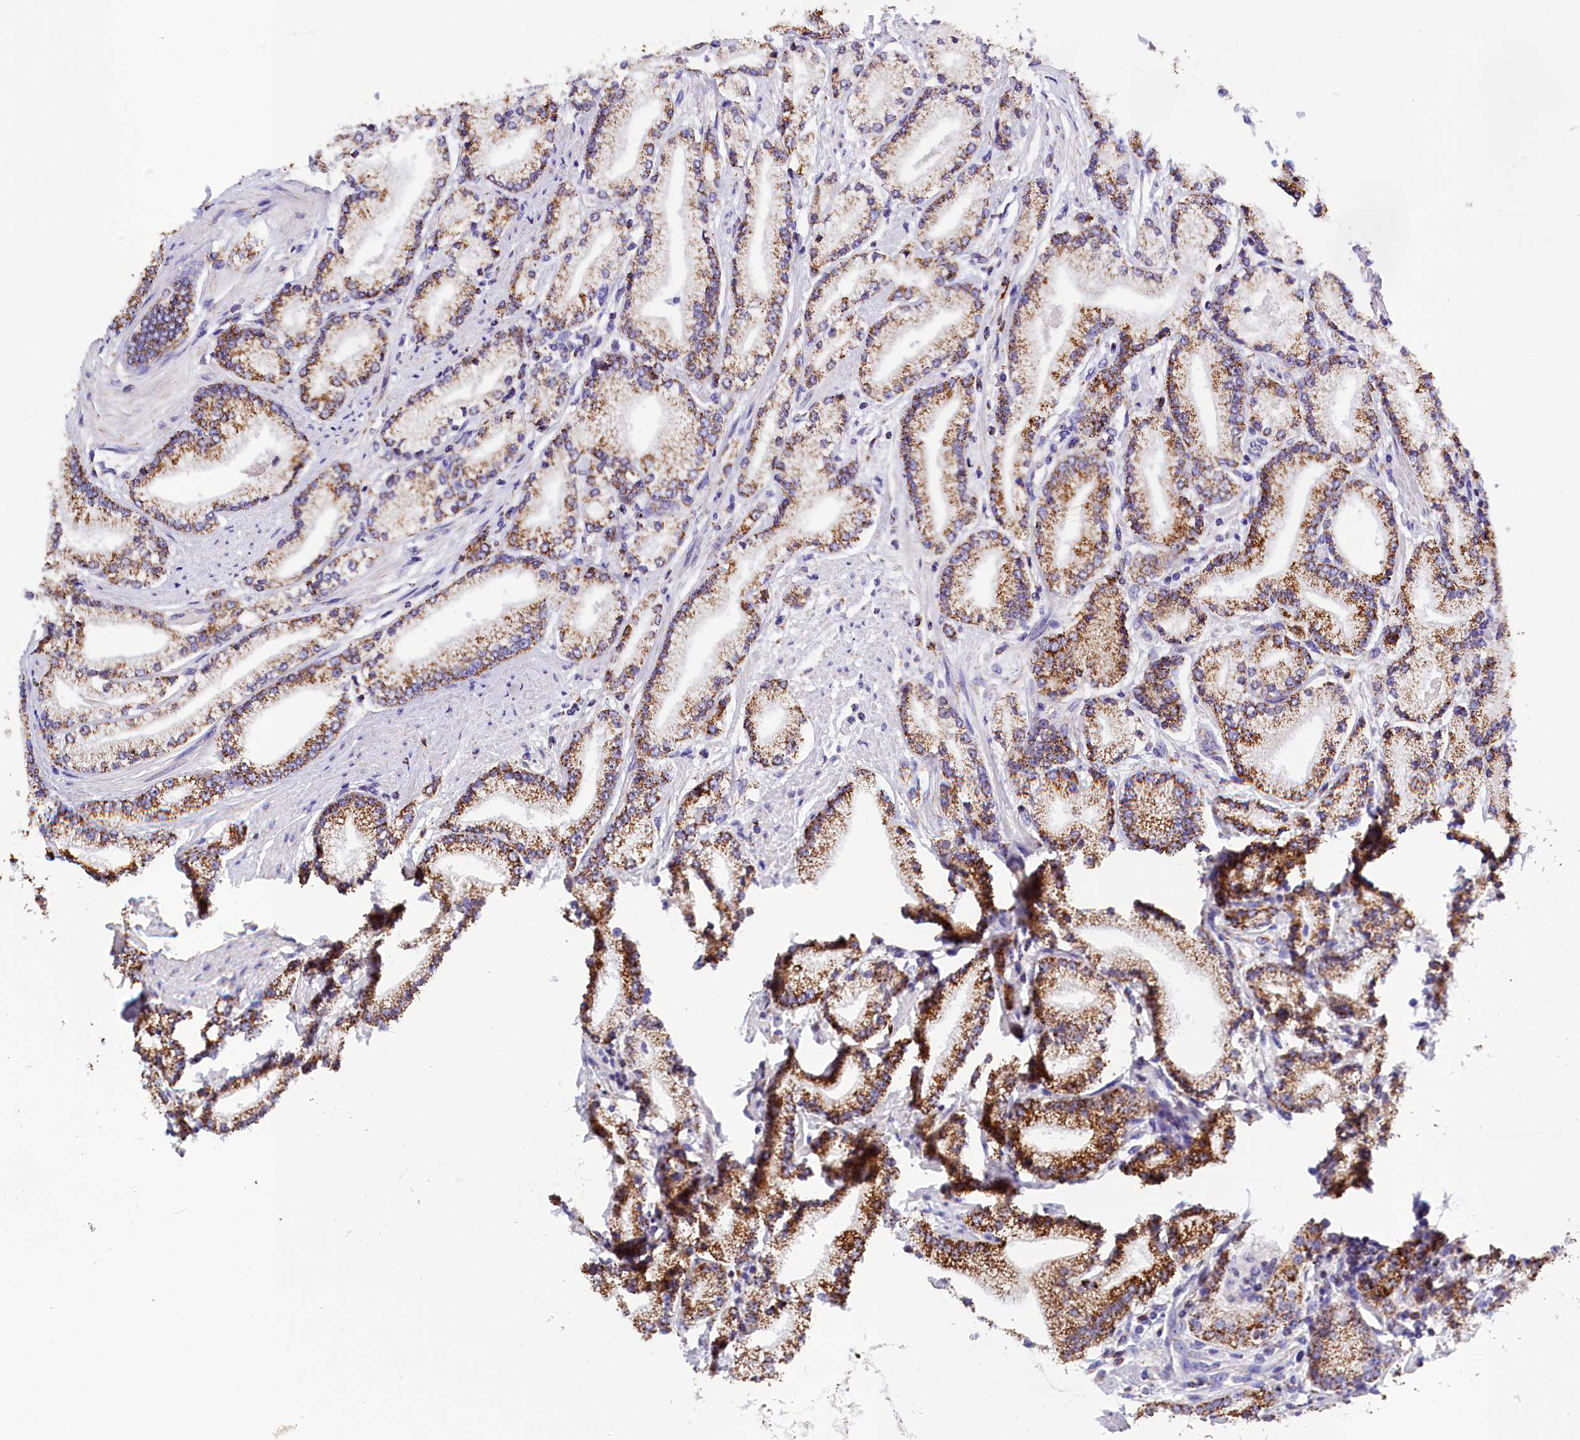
{"staining": {"intensity": "moderate", "quantity": ">75%", "location": "cytoplasmic/membranous"}, "tissue": "prostate cancer", "cell_type": "Tumor cells", "image_type": "cancer", "snomed": [{"axis": "morphology", "description": "Adenocarcinoma, High grade"}, {"axis": "topography", "description": "Prostate"}], "caption": "This micrograph demonstrates IHC staining of prostate cancer (adenocarcinoma (high-grade)), with medium moderate cytoplasmic/membranous staining in approximately >75% of tumor cells.", "gene": "ABAT", "patient": {"sex": "male", "age": 67}}